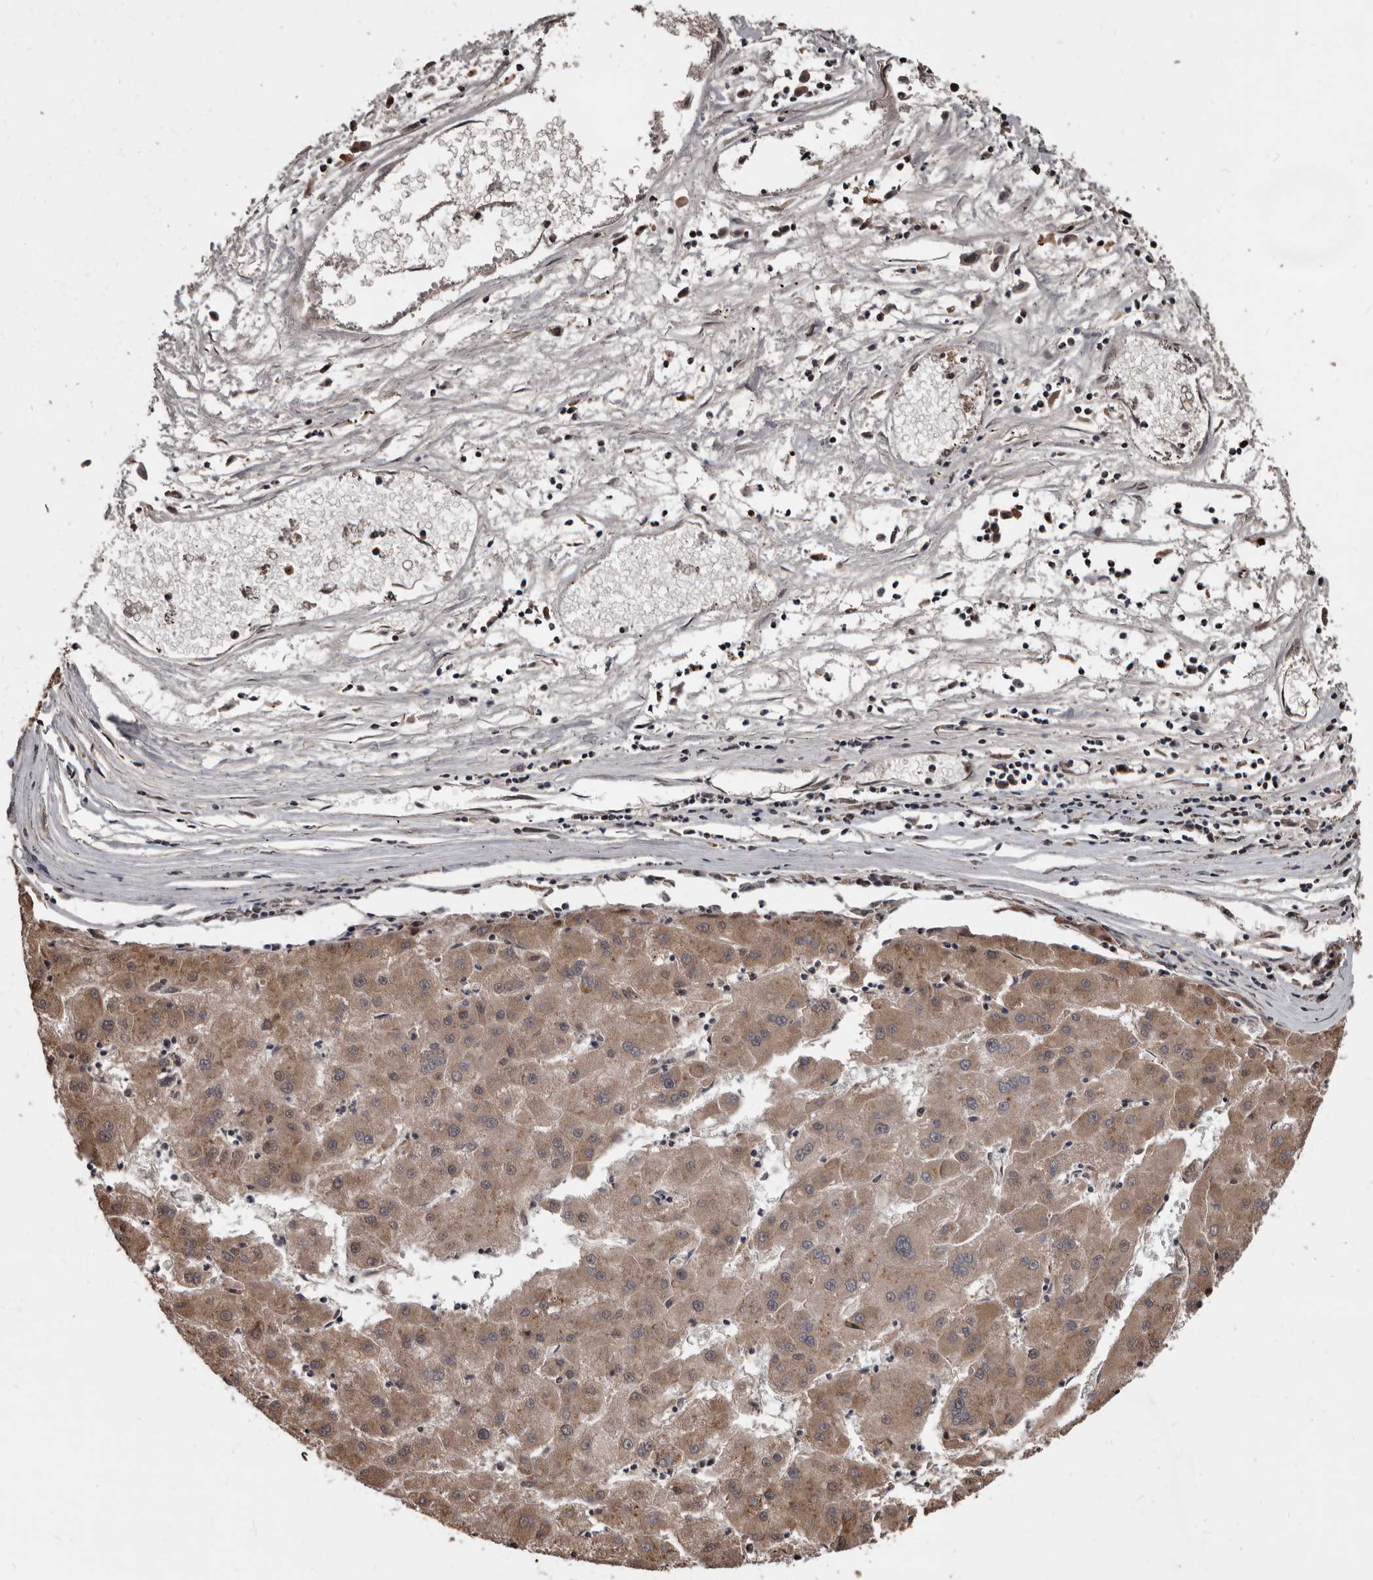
{"staining": {"intensity": "weak", "quantity": ">75%", "location": "cytoplasmic/membranous"}, "tissue": "liver cancer", "cell_type": "Tumor cells", "image_type": "cancer", "snomed": [{"axis": "morphology", "description": "Carcinoma, Hepatocellular, NOS"}, {"axis": "topography", "description": "Liver"}], "caption": "Liver cancer (hepatocellular carcinoma) stained for a protein reveals weak cytoplasmic/membranous positivity in tumor cells.", "gene": "AHR", "patient": {"sex": "male", "age": 72}}